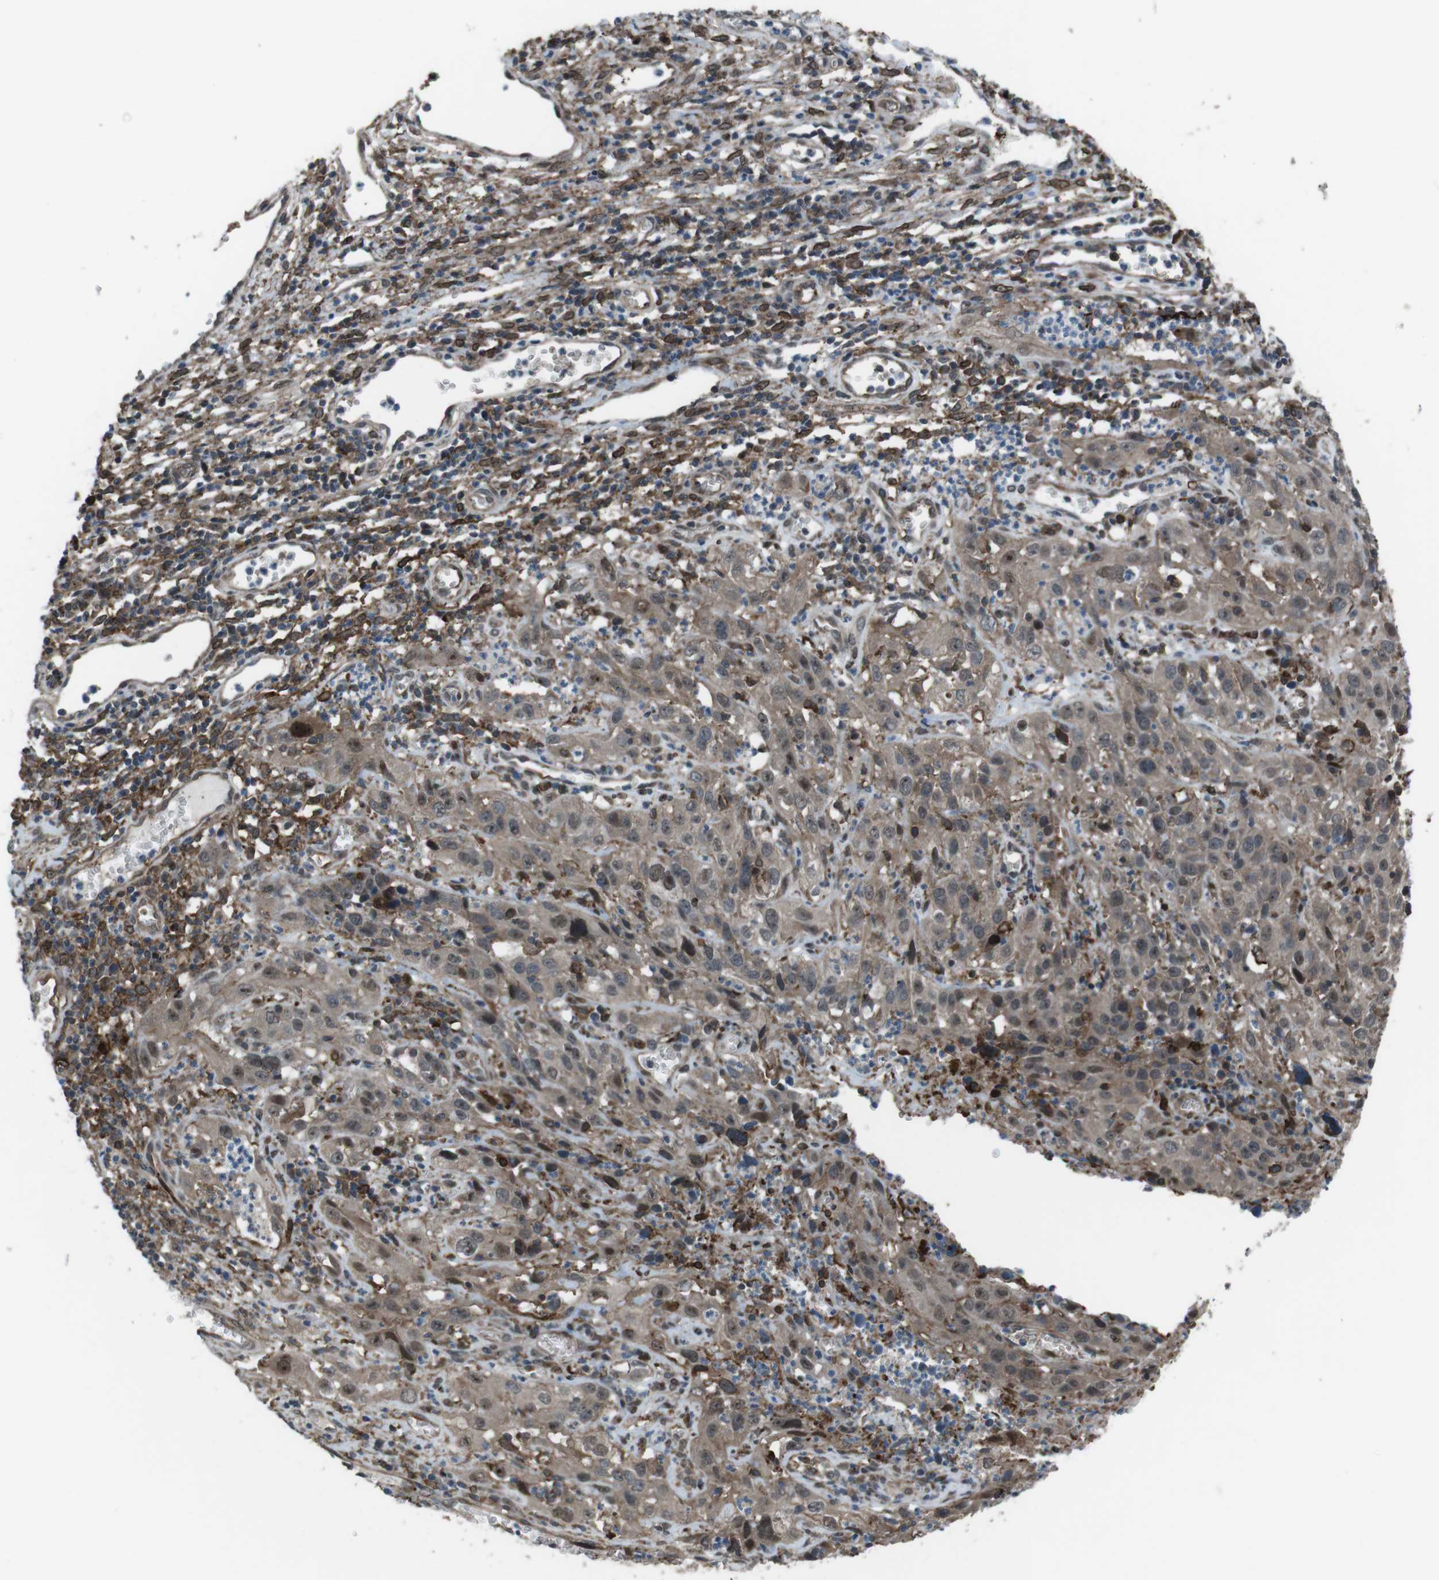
{"staining": {"intensity": "weak", "quantity": ">75%", "location": "cytoplasmic/membranous,nuclear"}, "tissue": "cervical cancer", "cell_type": "Tumor cells", "image_type": "cancer", "snomed": [{"axis": "morphology", "description": "Squamous cell carcinoma, NOS"}, {"axis": "topography", "description": "Cervix"}], "caption": "A brown stain highlights weak cytoplasmic/membranous and nuclear positivity of a protein in human cervical cancer (squamous cell carcinoma) tumor cells.", "gene": "GDF10", "patient": {"sex": "female", "age": 32}}